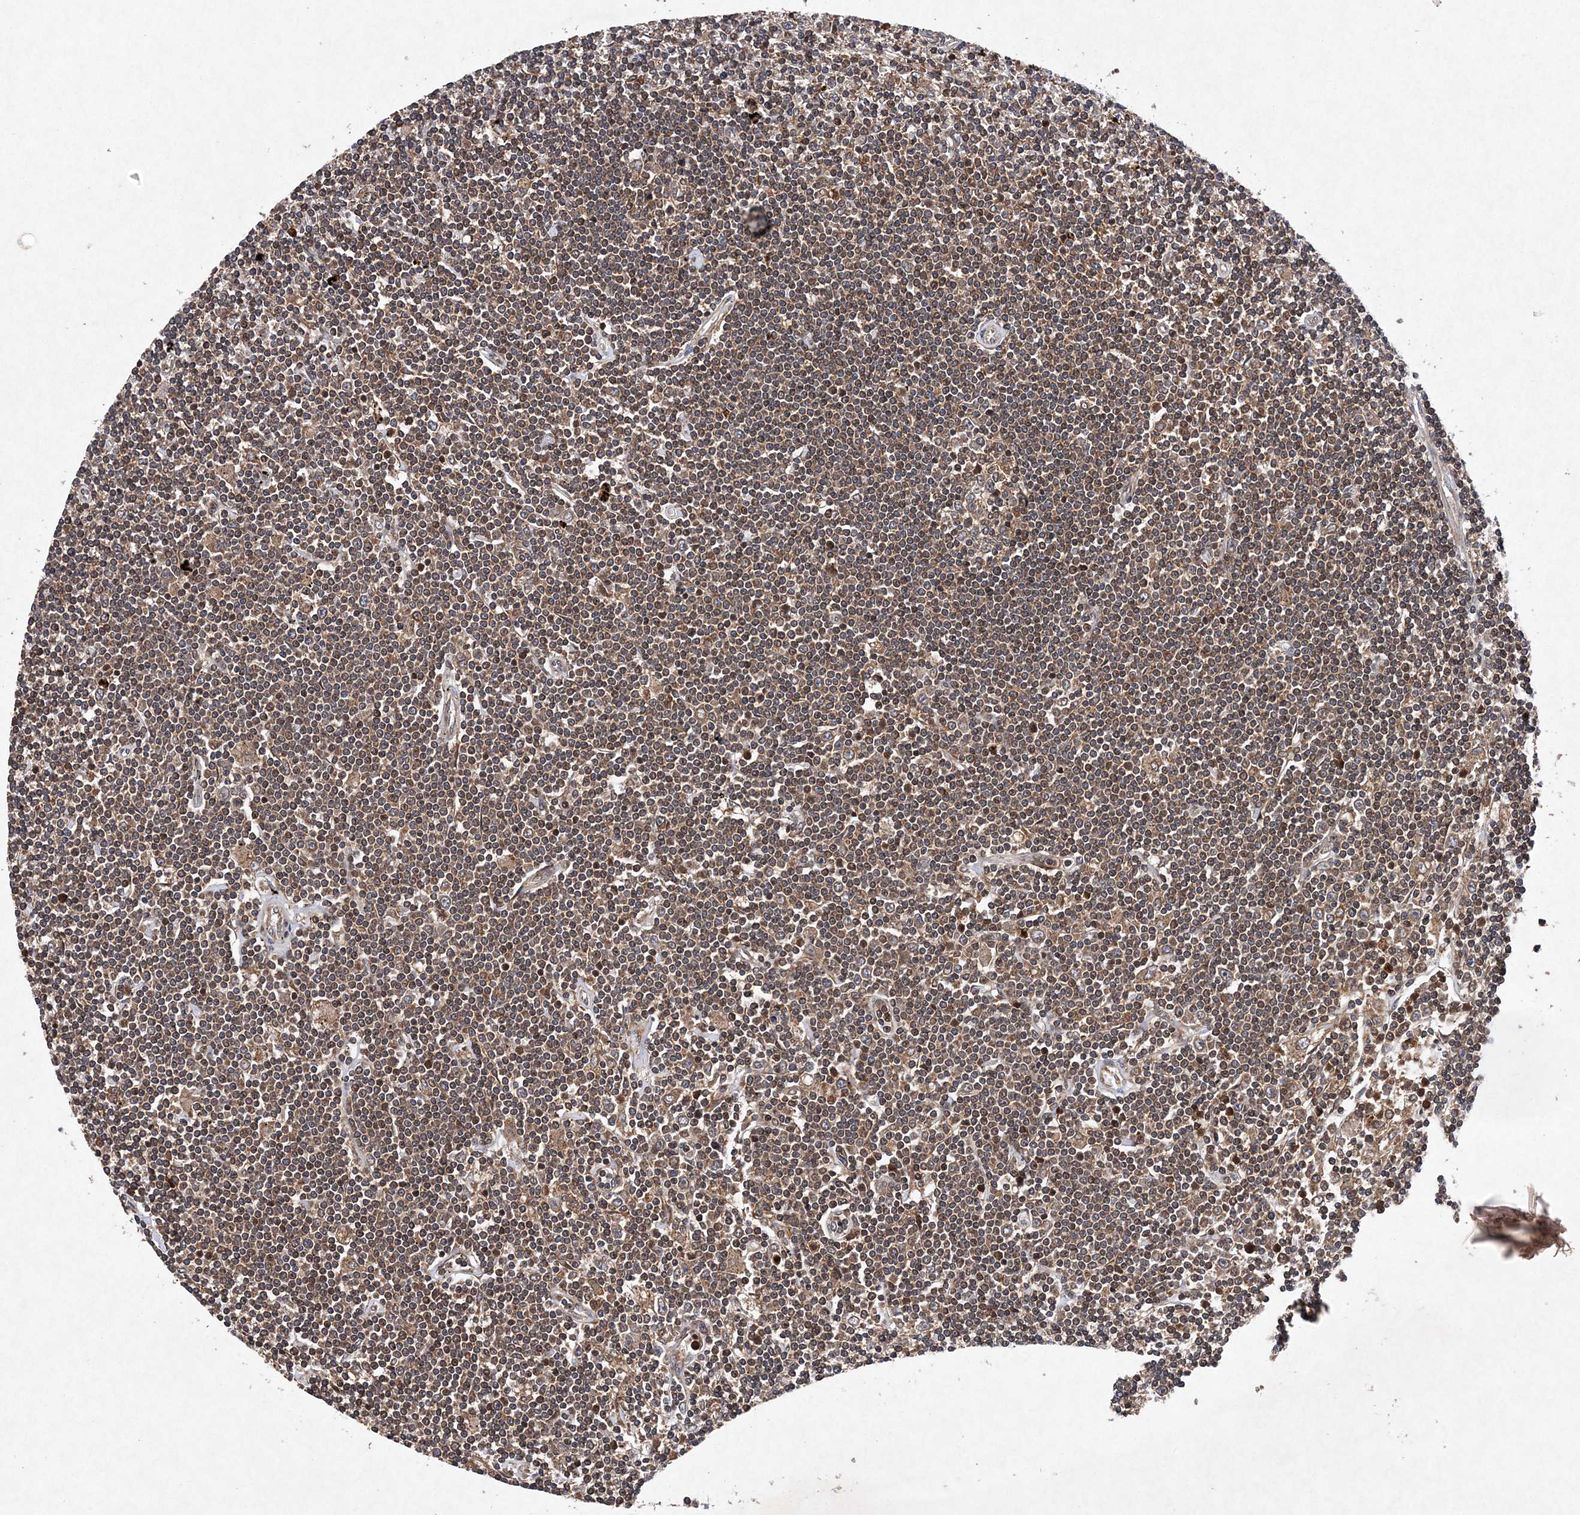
{"staining": {"intensity": "moderate", "quantity": ">75%", "location": "cytoplasmic/membranous,nuclear"}, "tissue": "lymphoma", "cell_type": "Tumor cells", "image_type": "cancer", "snomed": [{"axis": "morphology", "description": "Malignant lymphoma, non-Hodgkin's type, Low grade"}, {"axis": "topography", "description": "Spleen"}], "caption": "Immunohistochemistry (IHC) (DAB) staining of human lymphoma demonstrates moderate cytoplasmic/membranous and nuclear protein expression in approximately >75% of tumor cells. (Stains: DAB (3,3'-diaminobenzidine) in brown, nuclei in blue, Microscopy: brightfield microscopy at high magnification).", "gene": "PROSER1", "patient": {"sex": "male", "age": 76}}